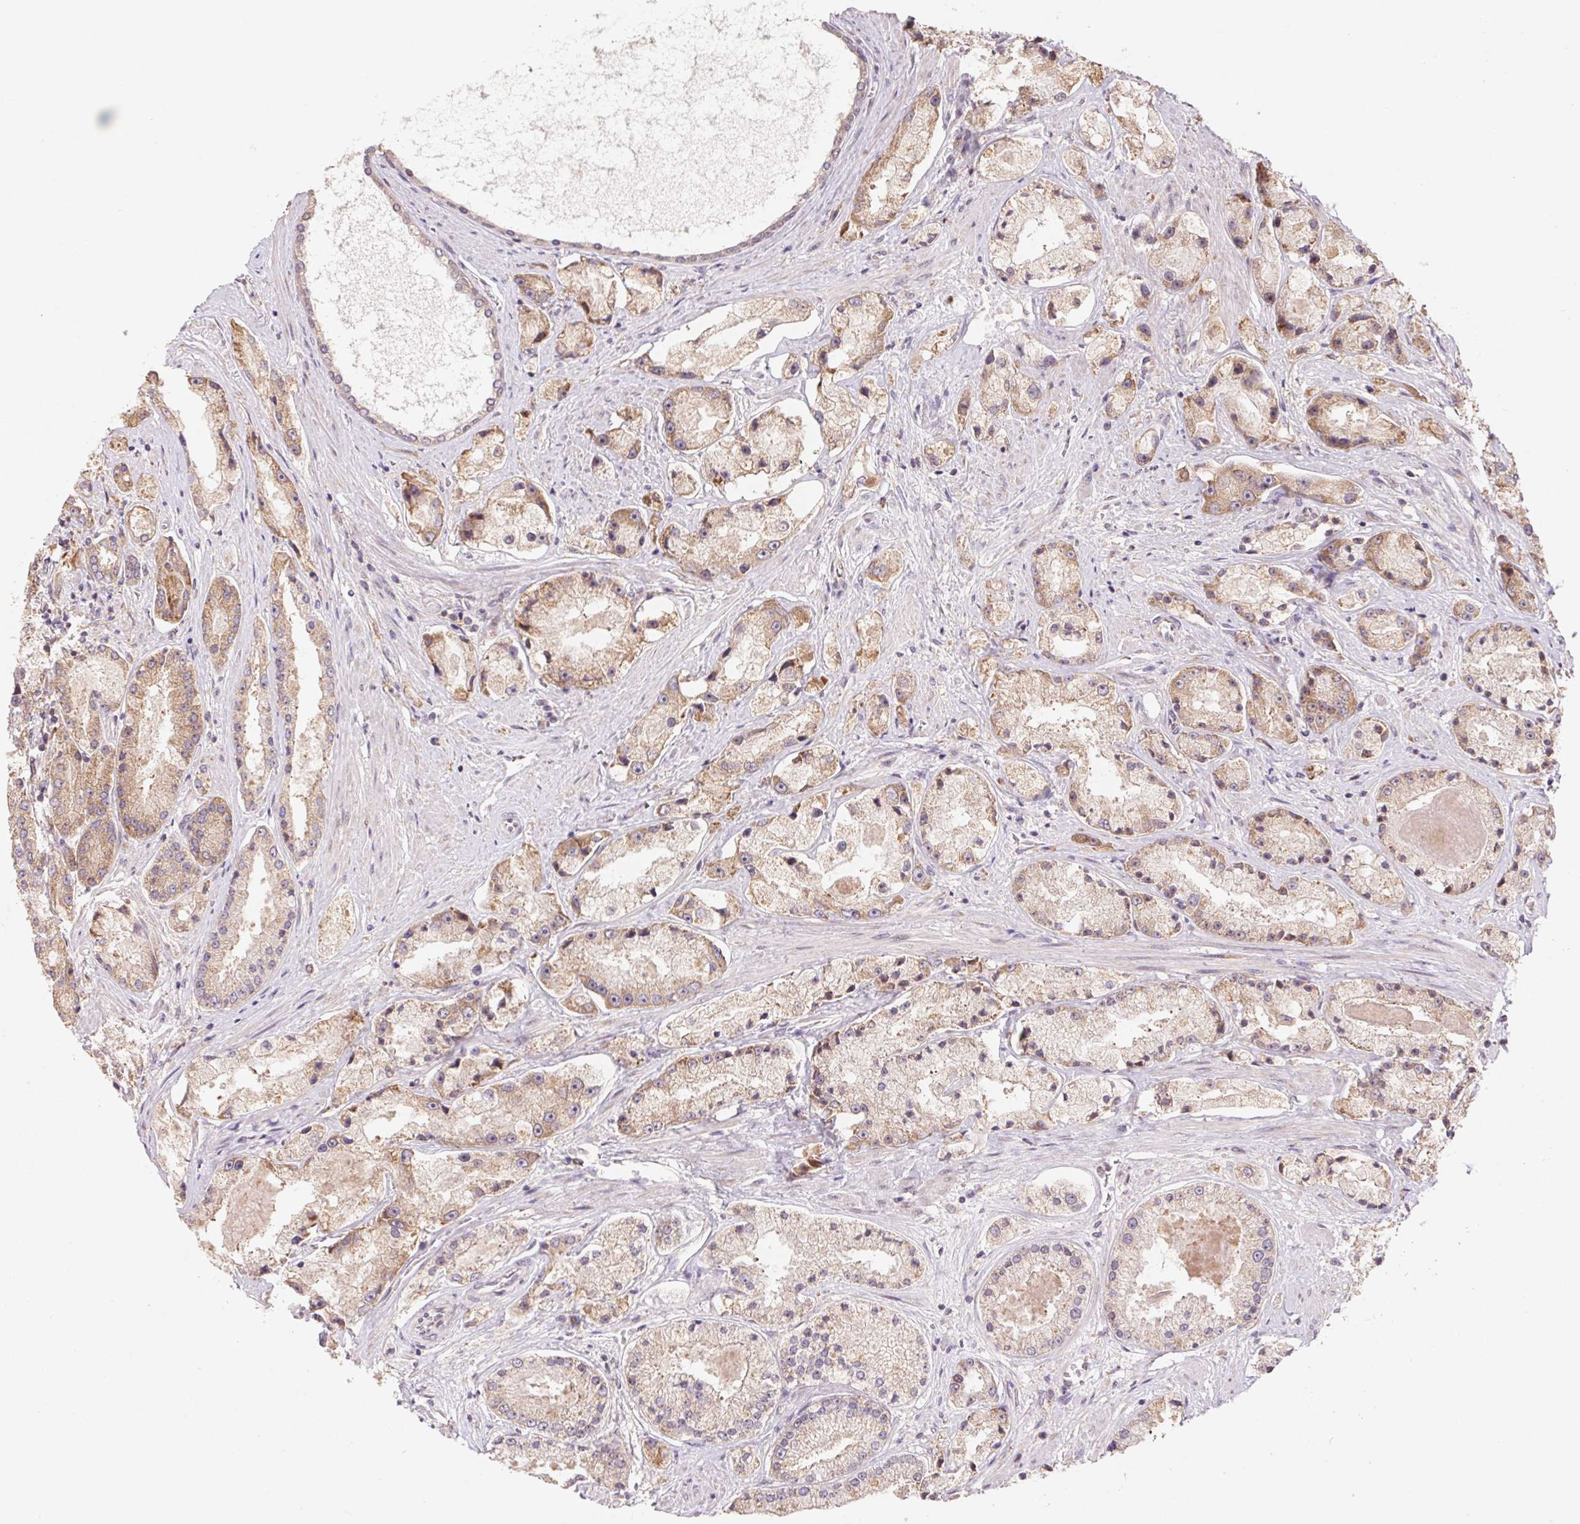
{"staining": {"intensity": "weak", "quantity": "25%-75%", "location": "cytoplasmic/membranous"}, "tissue": "prostate cancer", "cell_type": "Tumor cells", "image_type": "cancer", "snomed": [{"axis": "morphology", "description": "Adenocarcinoma, High grade"}, {"axis": "topography", "description": "Prostate"}], "caption": "This photomicrograph reveals IHC staining of human high-grade adenocarcinoma (prostate), with low weak cytoplasmic/membranous expression in about 25%-75% of tumor cells.", "gene": "RPL27A", "patient": {"sex": "male", "age": 67}}